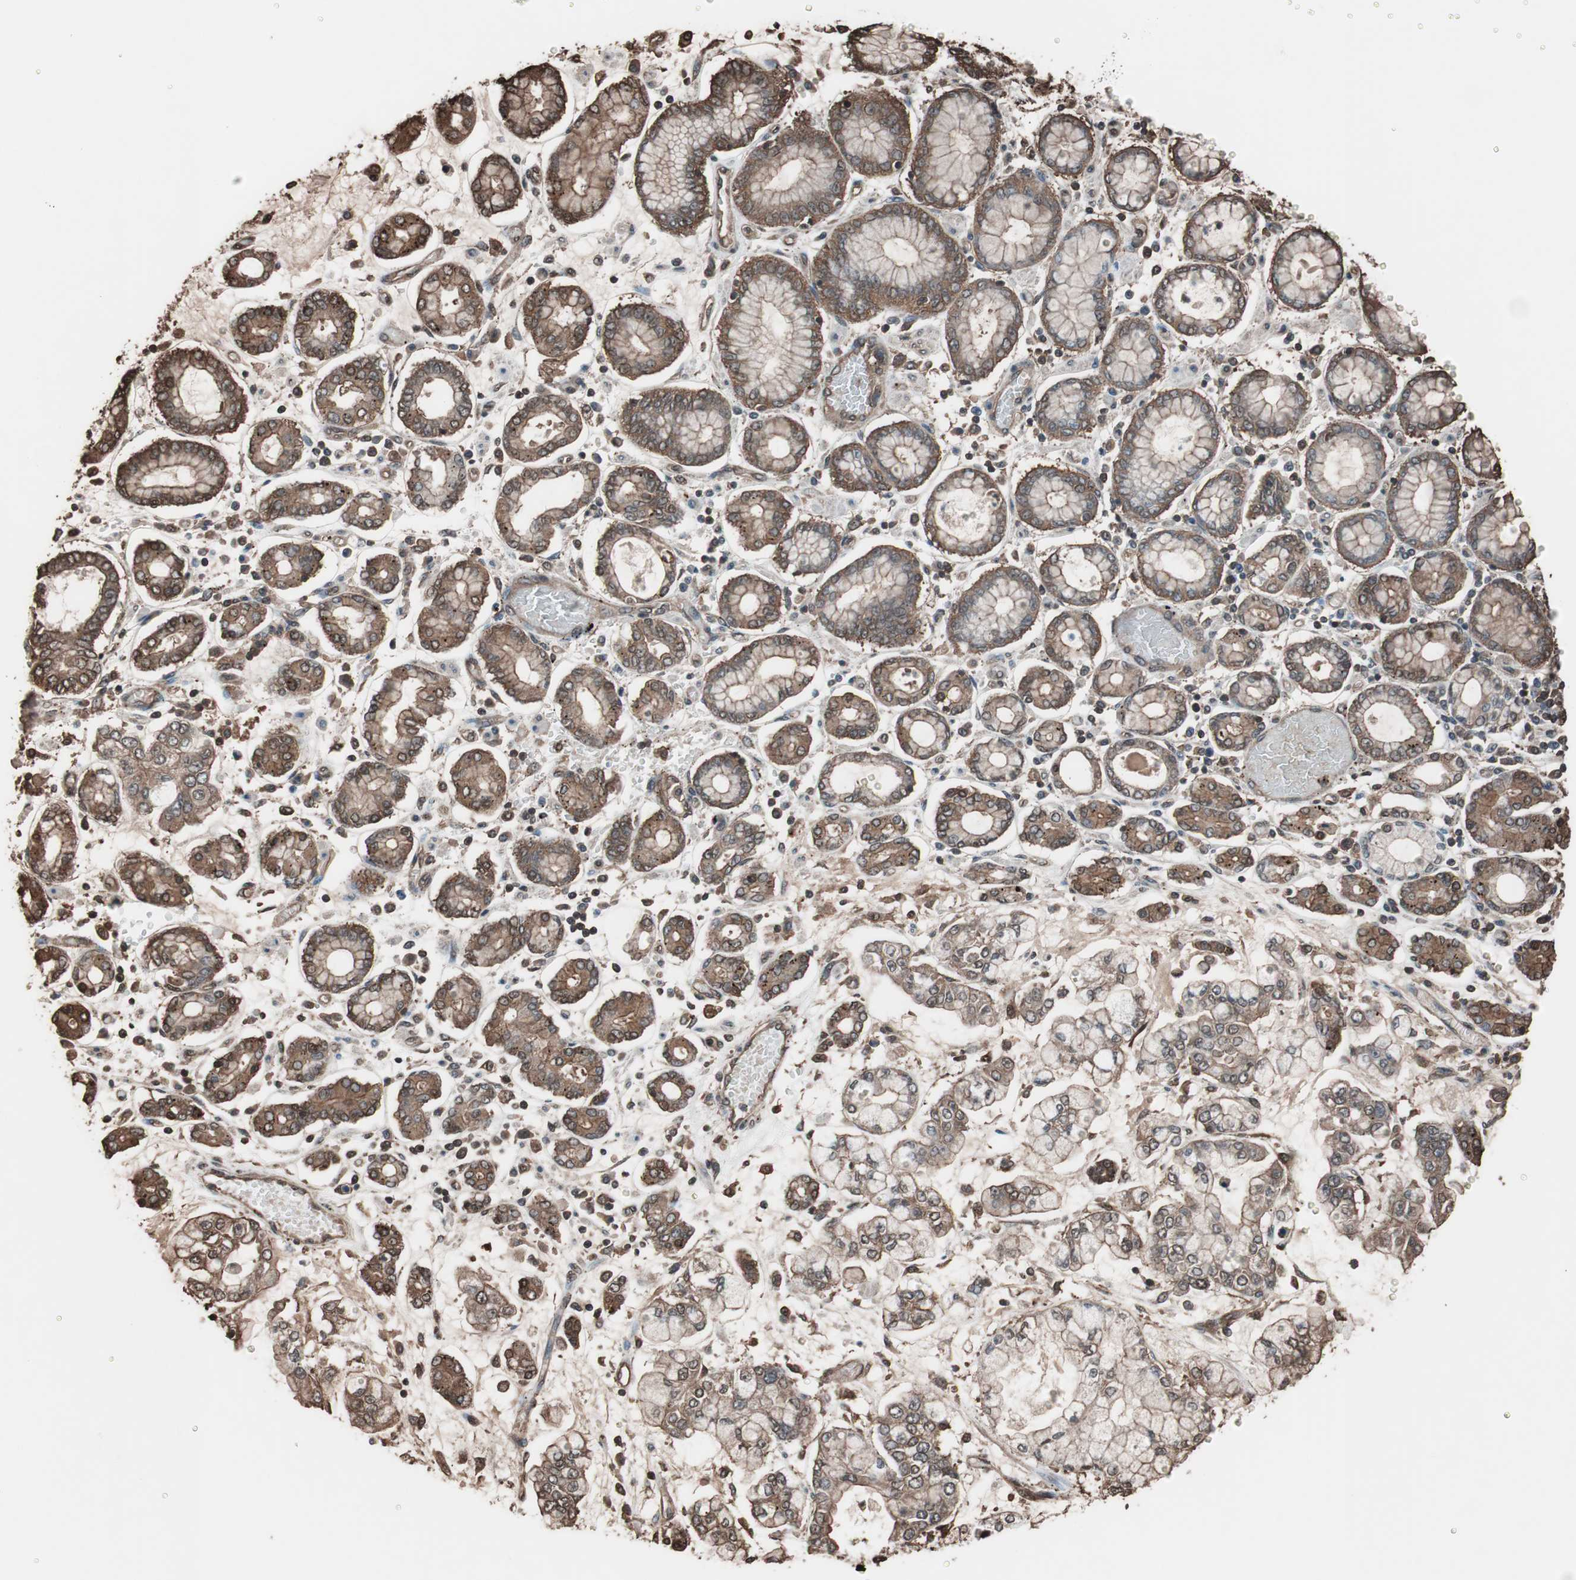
{"staining": {"intensity": "weak", "quantity": ">75%", "location": "cytoplasmic/membranous"}, "tissue": "stomach cancer", "cell_type": "Tumor cells", "image_type": "cancer", "snomed": [{"axis": "morphology", "description": "Normal tissue, NOS"}, {"axis": "morphology", "description": "Adenocarcinoma, NOS"}, {"axis": "topography", "description": "Stomach, upper"}, {"axis": "topography", "description": "Stomach"}], "caption": "A high-resolution photomicrograph shows immunohistochemistry (IHC) staining of stomach cancer (adenocarcinoma), which exhibits weak cytoplasmic/membranous expression in approximately >75% of tumor cells. The protein is shown in brown color, while the nuclei are stained blue.", "gene": "CALM2", "patient": {"sex": "male", "age": 76}}